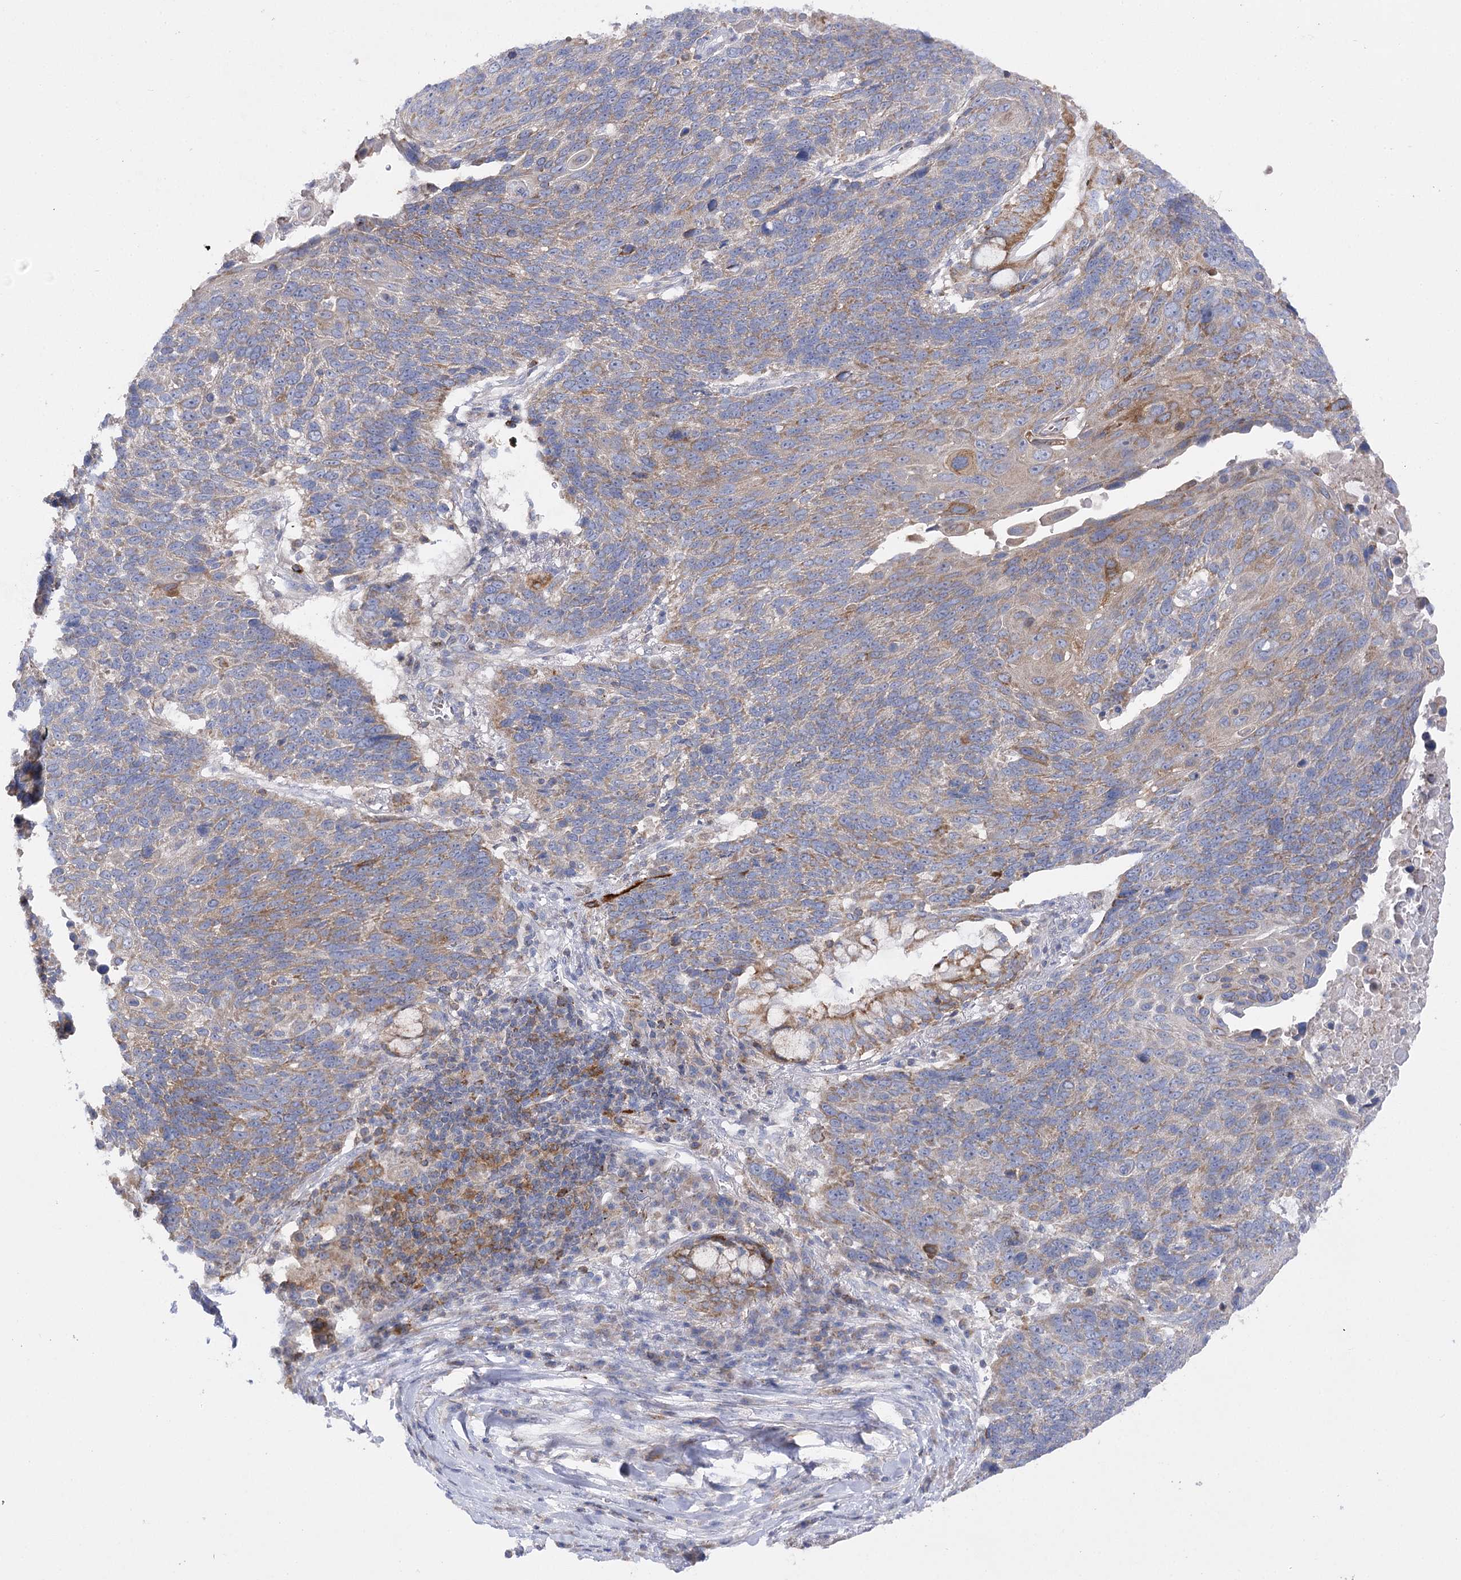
{"staining": {"intensity": "moderate", "quantity": "25%-75%", "location": "cytoplasmic/membranous"}, "tissue": "lung cancer", "cell_type": "Tumor cells", "image_type": "cancer", "snomed": [{"axis": "morphology", "description": "Squamous cell carcinoma, NOS"}, {"axis": "topography", "description": "Lung"}], "caption": "Immunohistochemistry (IHC) photomicrograph of human lung cancer stained for a protein (brown), which exhibits medium levels of moderate cytoplasmic/membranous staining in about 25%-75% of tumor cells.", "gene": "COX15", "patient": {"sex": "male", "age": 66}}